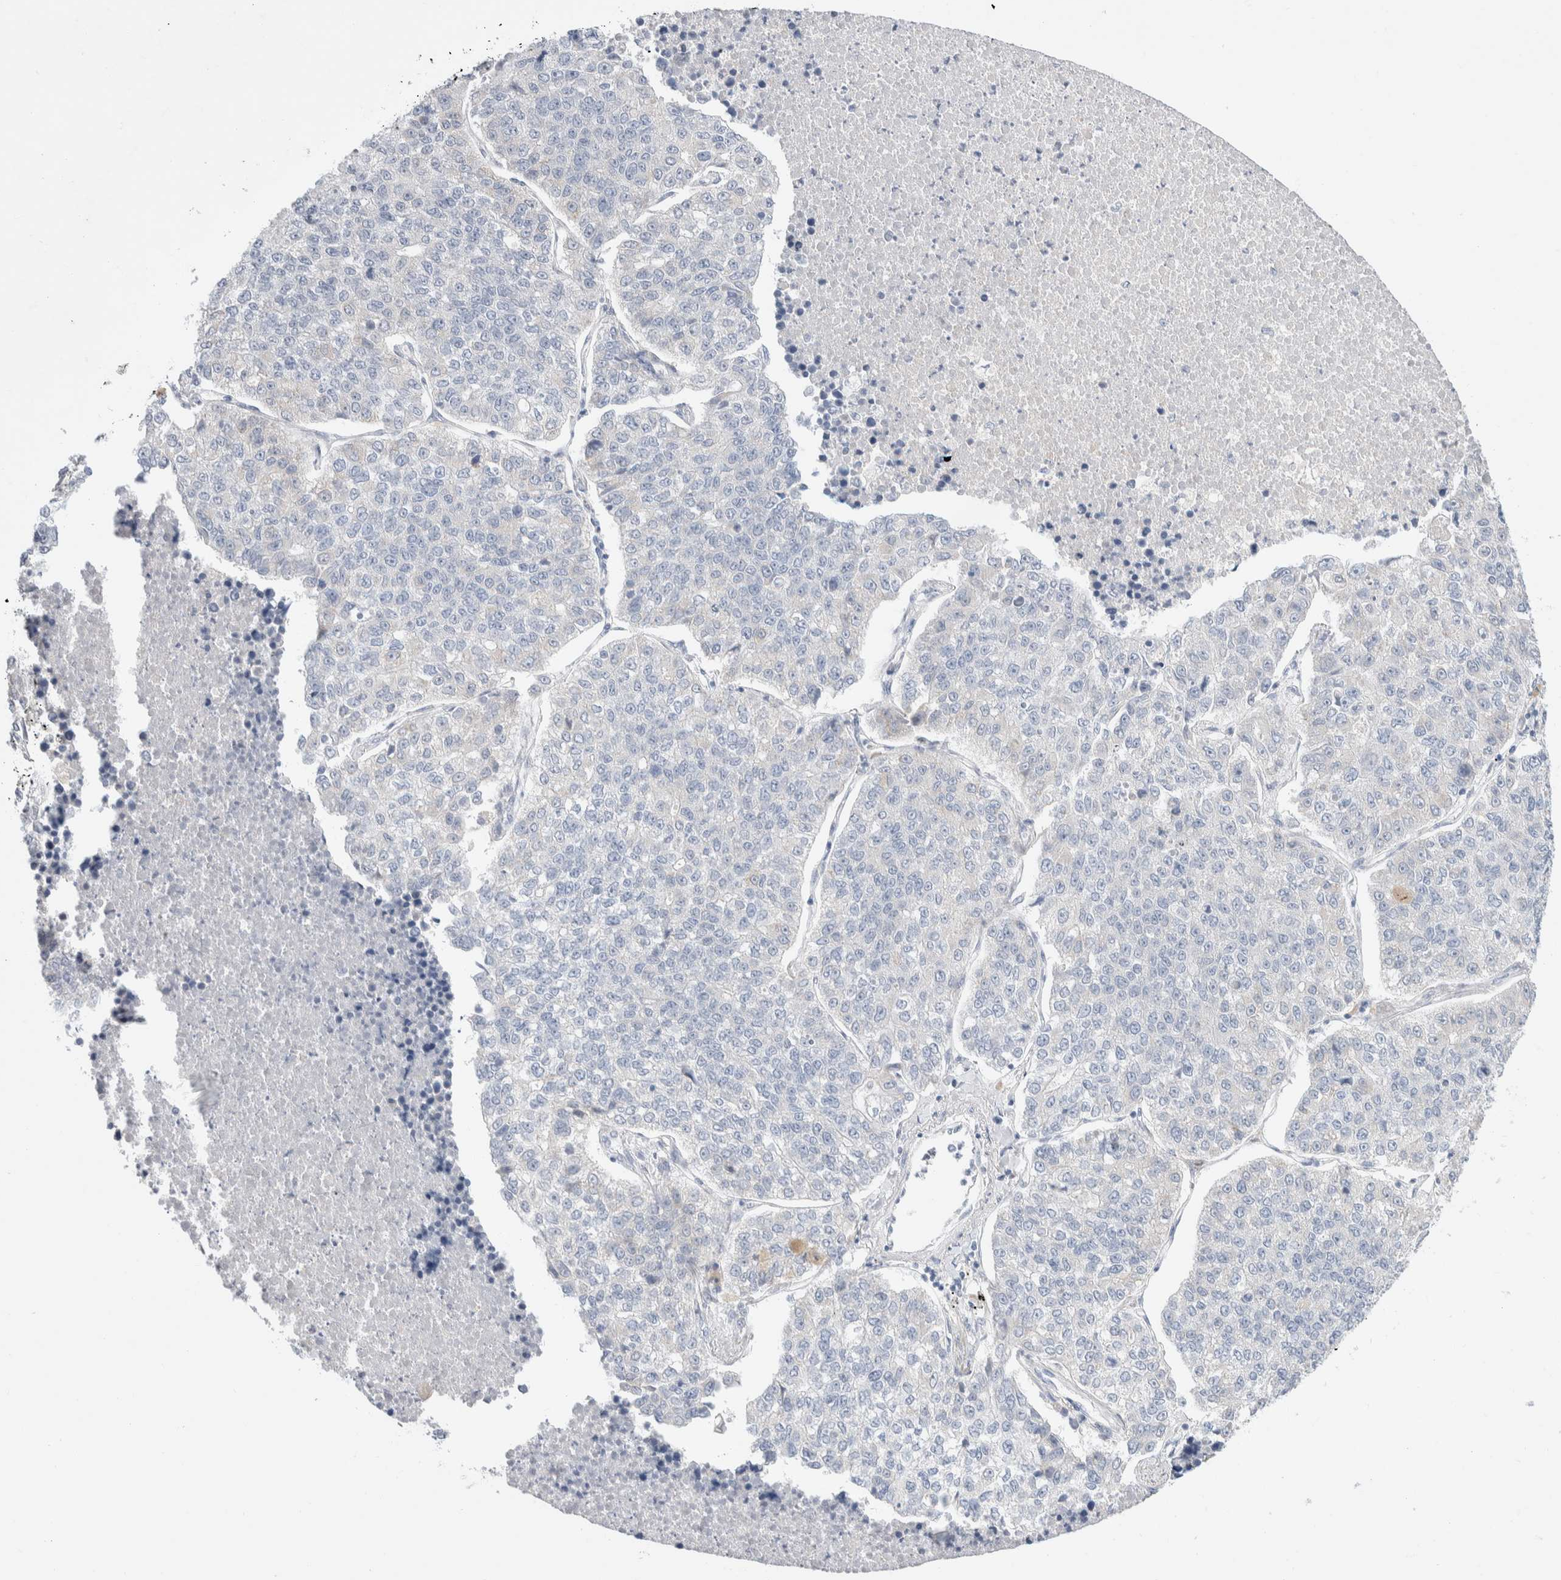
{"staining": {"intensity": "negative", "quantity": "none", "location": "none"}, "tissue": "lung cancer", "cell_type": "Tumor cells", "image_type": "cancer", "snomed": [{"axis": "morphology", "description": "Adenocarcinoma, NOS"}, {"axis": "topography", "description": "Lung"}], "caption": "Tumor cells show no significant protein expression in adenocarcinoma (lung).", "gene": "RUSF1", "patient": {"sex": "male", "age": 49}}